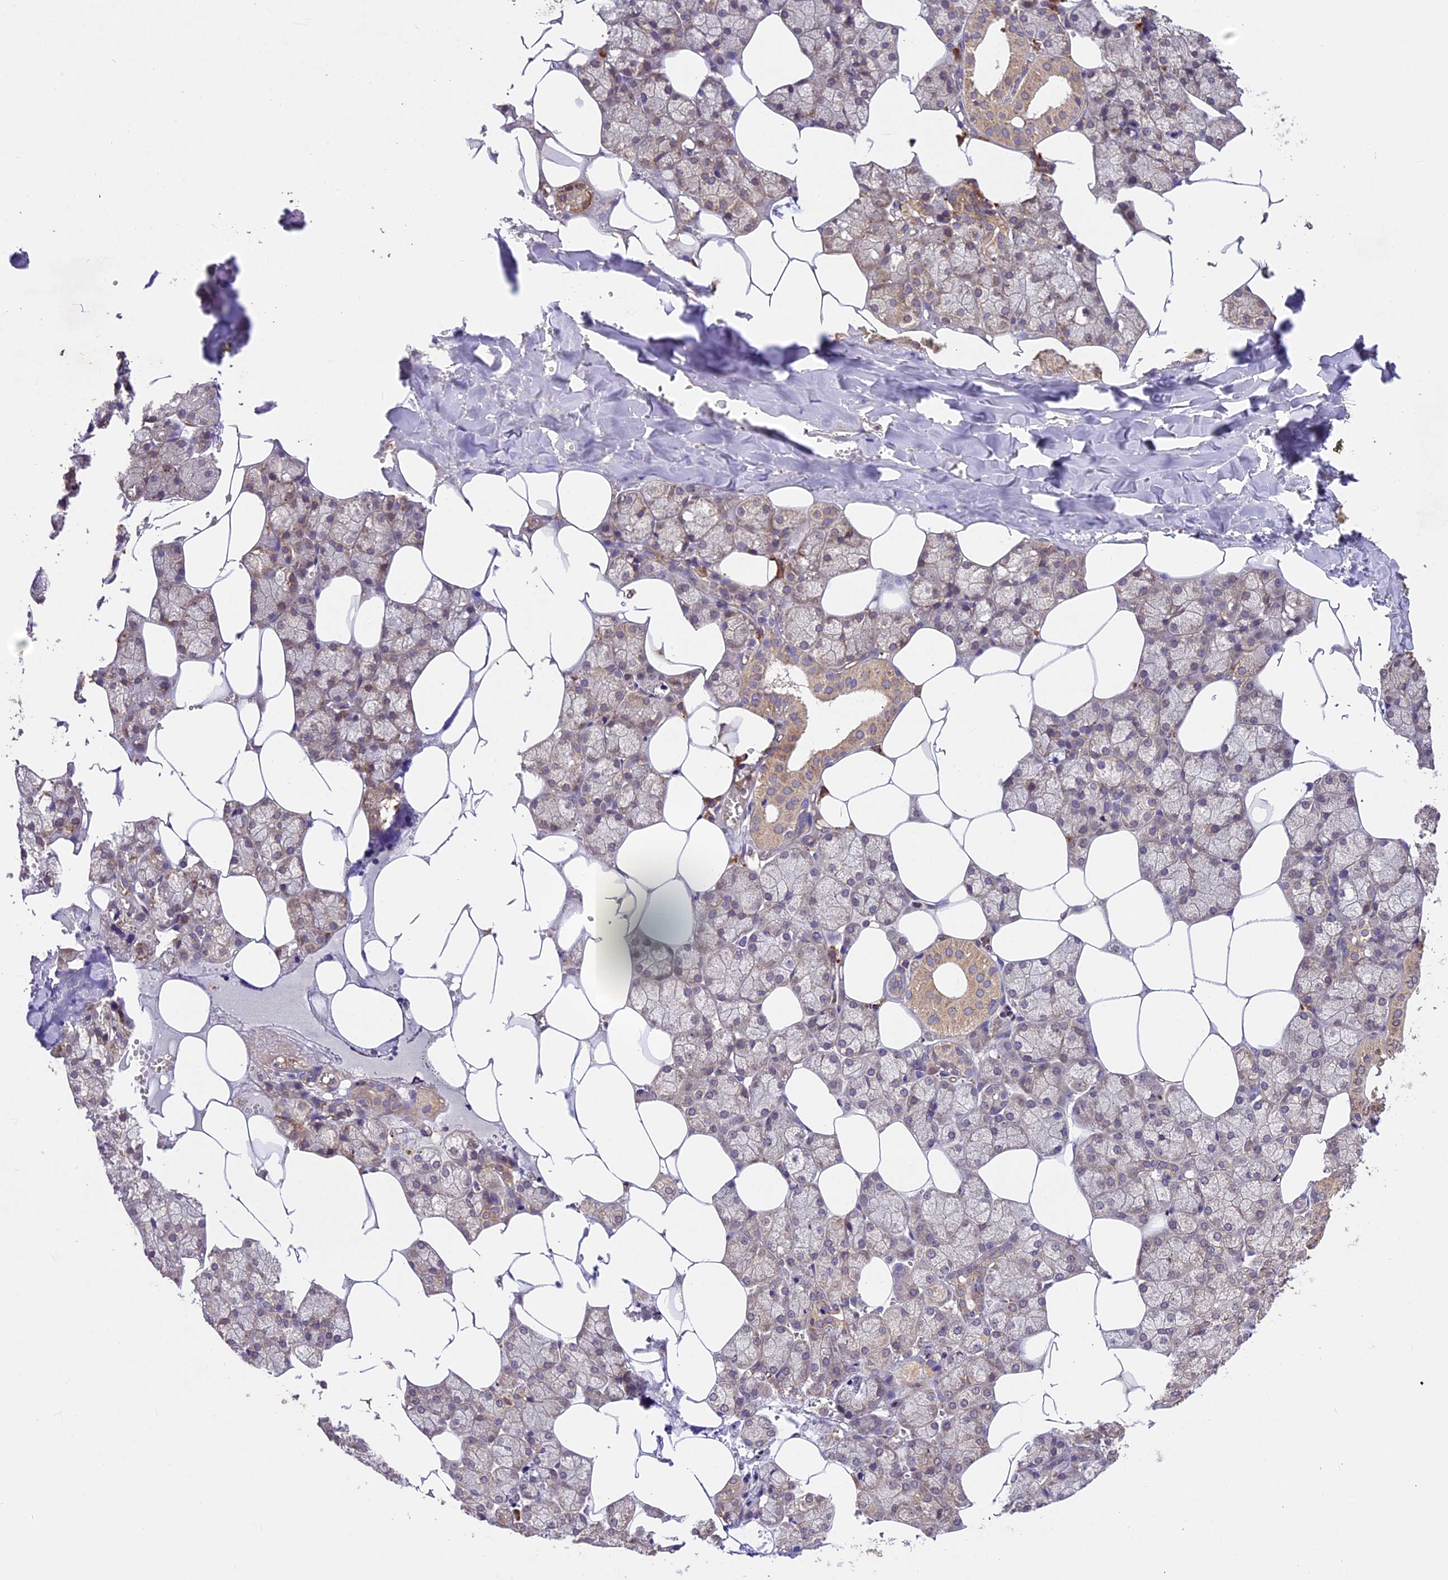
{"staining": {"intensity": "moderate", "quantity": "25%-75%", "location": "cytoplasmic/membranous"}, "tissue": "salivary gland", "cell_type": "Glandular cells", "image_type": "normal", "snomed": [{"axis": "morphology", "description": "Normal tissue, NOS"}, {"axis": "topography", "description": "Salivary gland"}], "caption": "A micrograph showing moderate cytoplasmic/membranous positivity in approximately 25%-75% of glandular cells in normal salivary gland, as visualized by brown immunohistochemical staining.", "gene": "BRAP", "patient": {"sex": "male", "age": 62}}